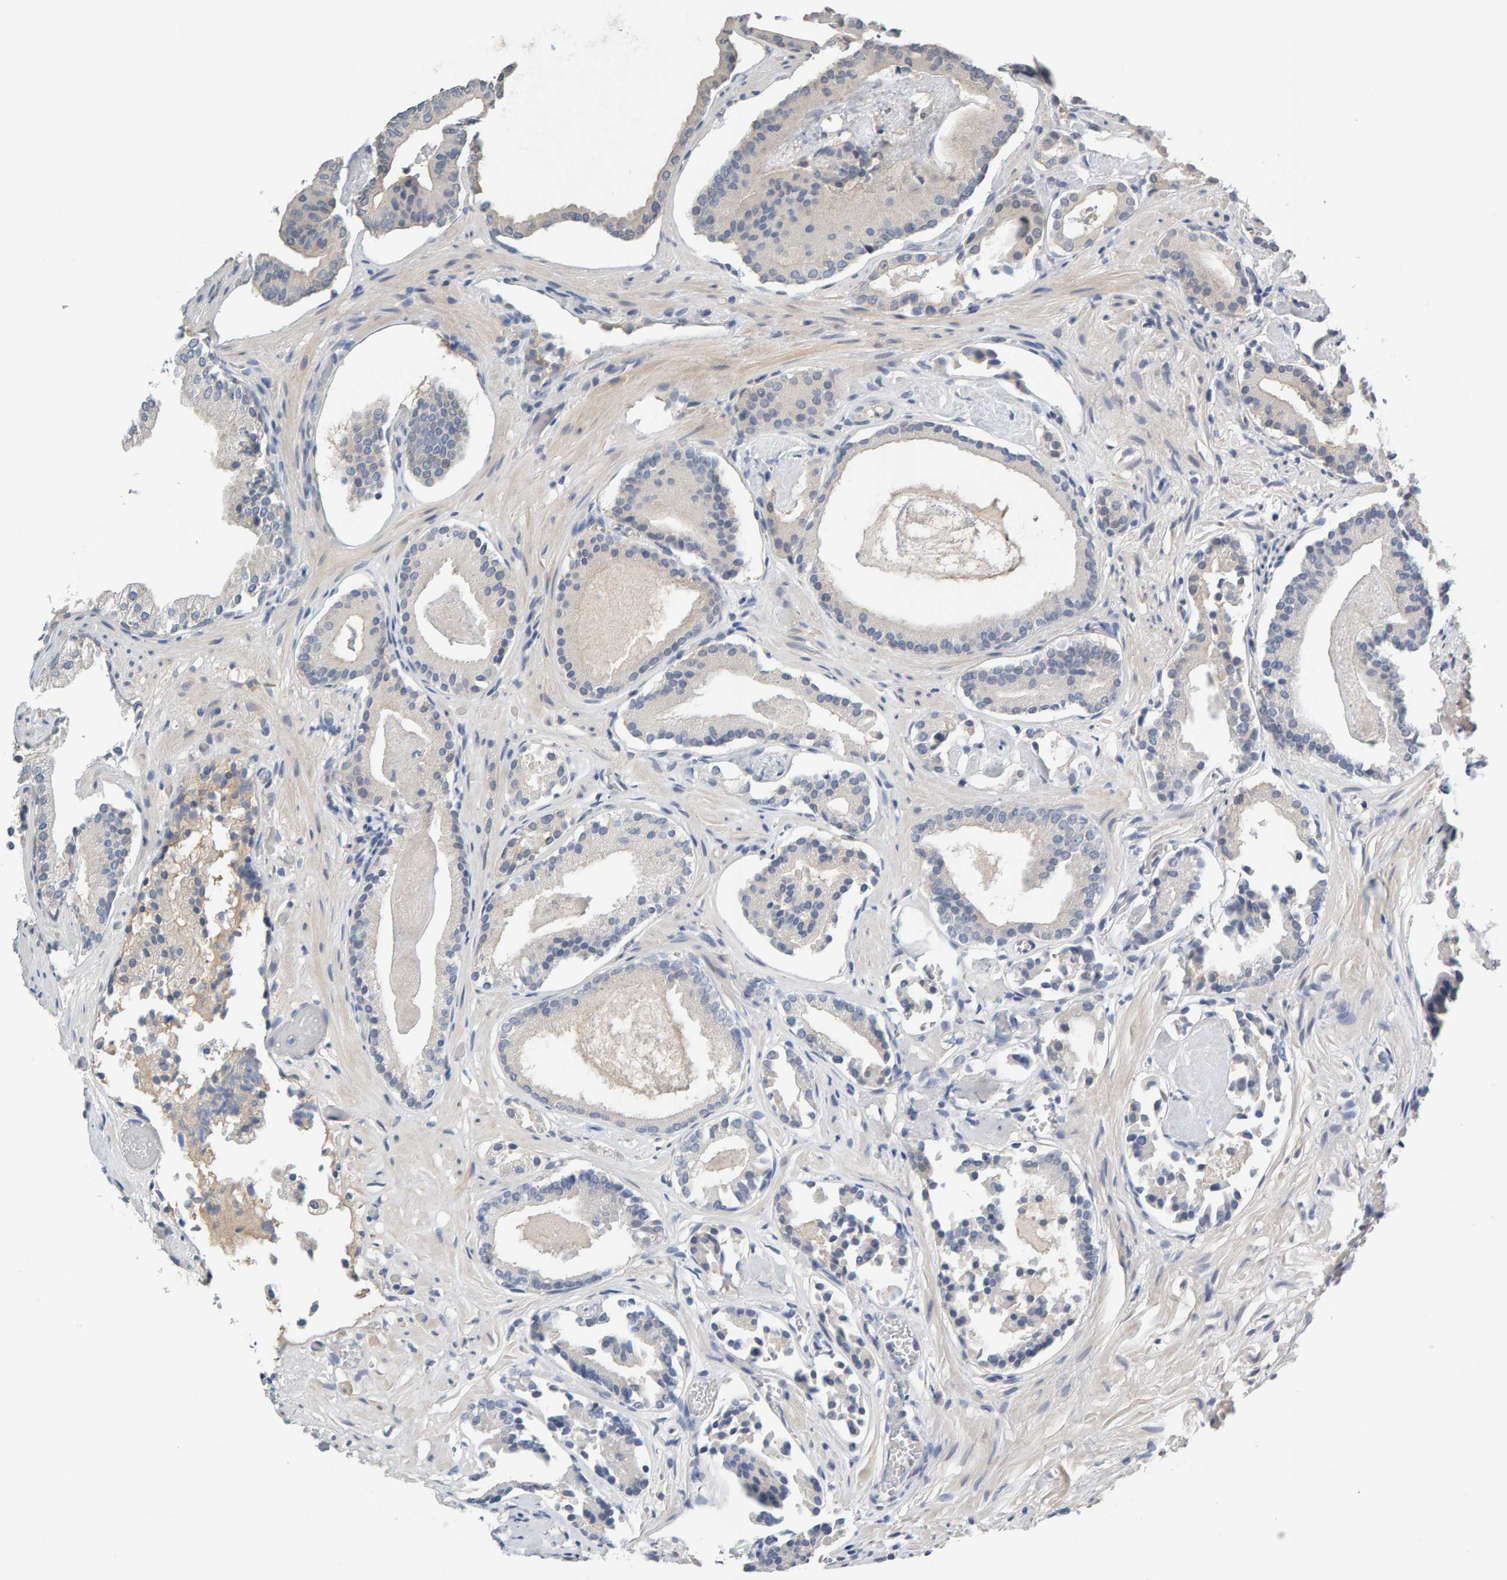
{"staining": {"intensity": "negative", "quantity": "none", "location": "none"}, "tissue": "prostate cancer", "cell_type": "Tumor cells", "image_type": "cancer", "snomed": [{"axis": "morphology", "description": "Adenocarcinoma, Low grade"}, {"axis": "topography", "description": "Prostate"}], "caption": "Protein analysis of prostate cancer displays no significant expression in tumor cells.", "gene": "GFUS", "patient": {"sex": "male", "age": 51}}